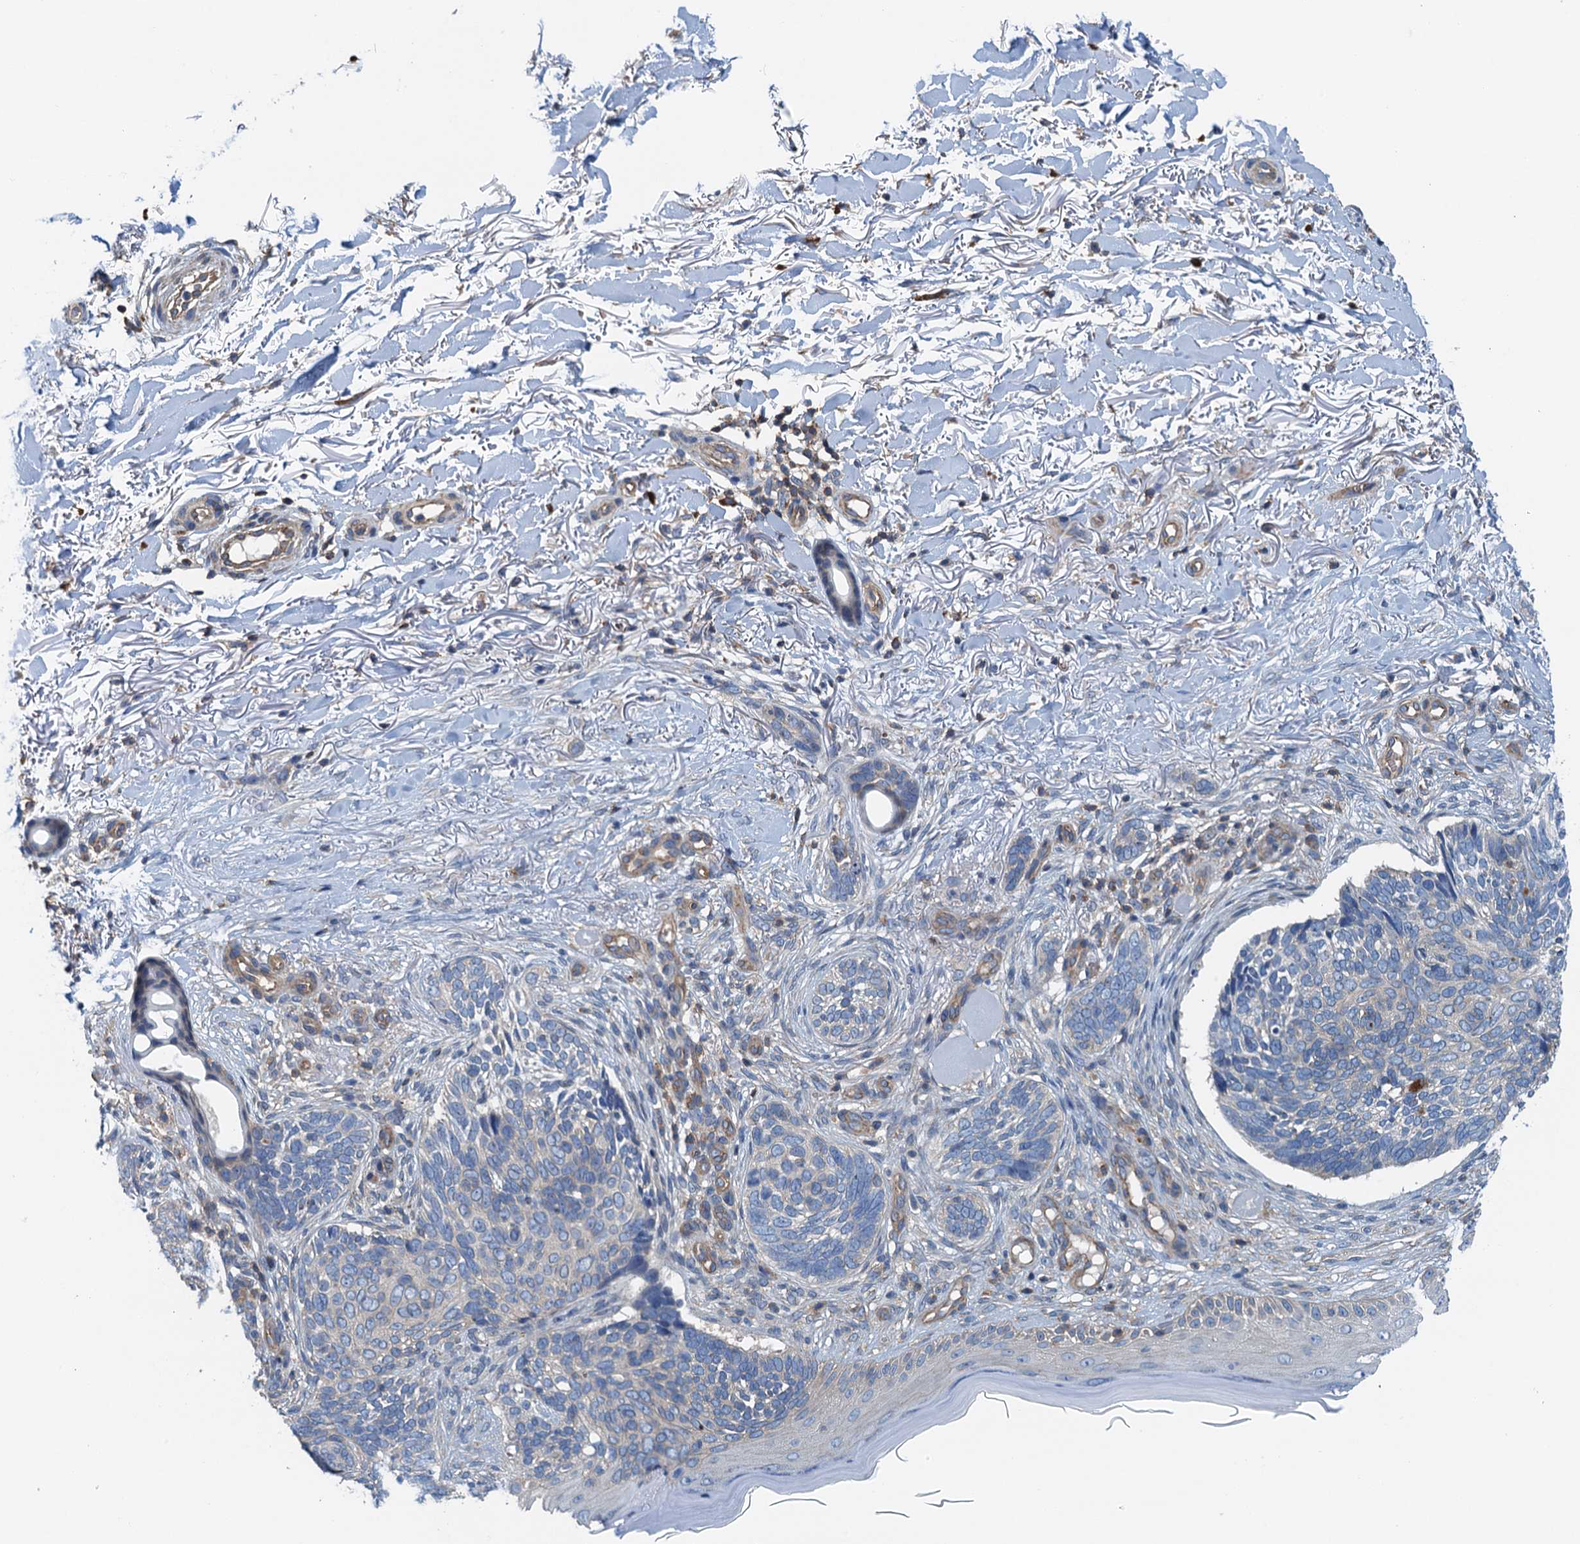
{"staining": {"intensity": "negative", "quantity": "none", "location": "none"}, "tissue": "skin cancer", "cell_type": "Tumor cells", "image_type": "cancer", "snomed": [{"axis": "morphology", "description": "Normal tissue, NOS"}, {"axis": "morphology", "description": "Basal cell carcinoma"}, {"axis": "topography", "description": "Skin"}], "caption": "IHC image of human basal cell carcinoma (skin) stained for a protein (brown), which displays no positivity in tumor cells.", "gene": "ROGDI", "patient": {"sex": "female", "age": 67}}